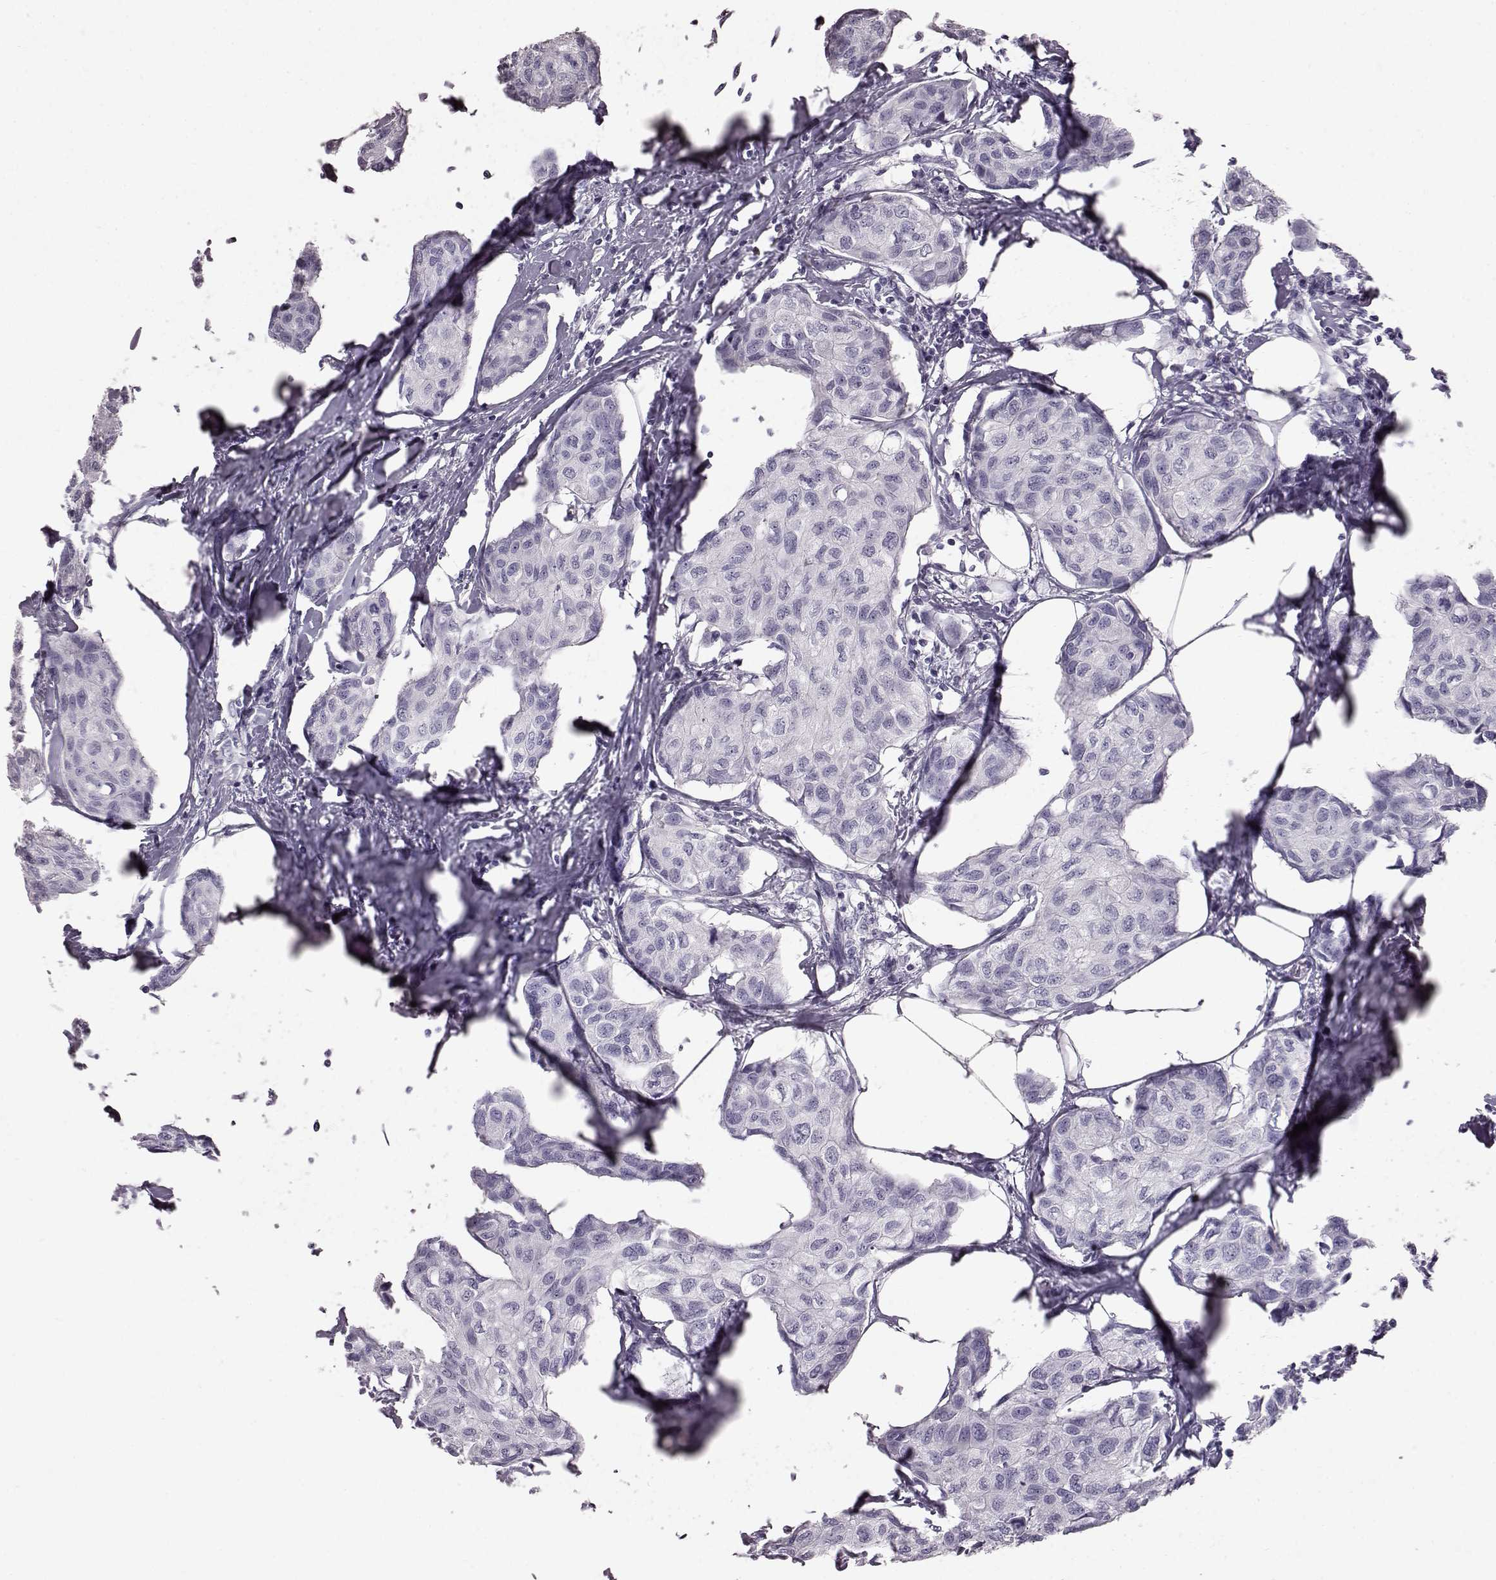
{"staining": {"intensity": "negative", "quantity": "none", "location": "none"}, "tissue": "breast cancer", "cell_type": "Tumor cells", "image_type": "cancer", "snomed": [{"axis": "morphology", "description": "Duct carcinoma"}, {"axis": "topography", "description": "Breast"}], "caption": "This image is of intraductal carcinoma (breast) stained with immunohistochemistry to label a protein in brown with the nuclei are counter-stained blue. There is no positivity in tumor cells.", "gene": "TCHHL1", "patient": {"sex": "female", "age": 80}}